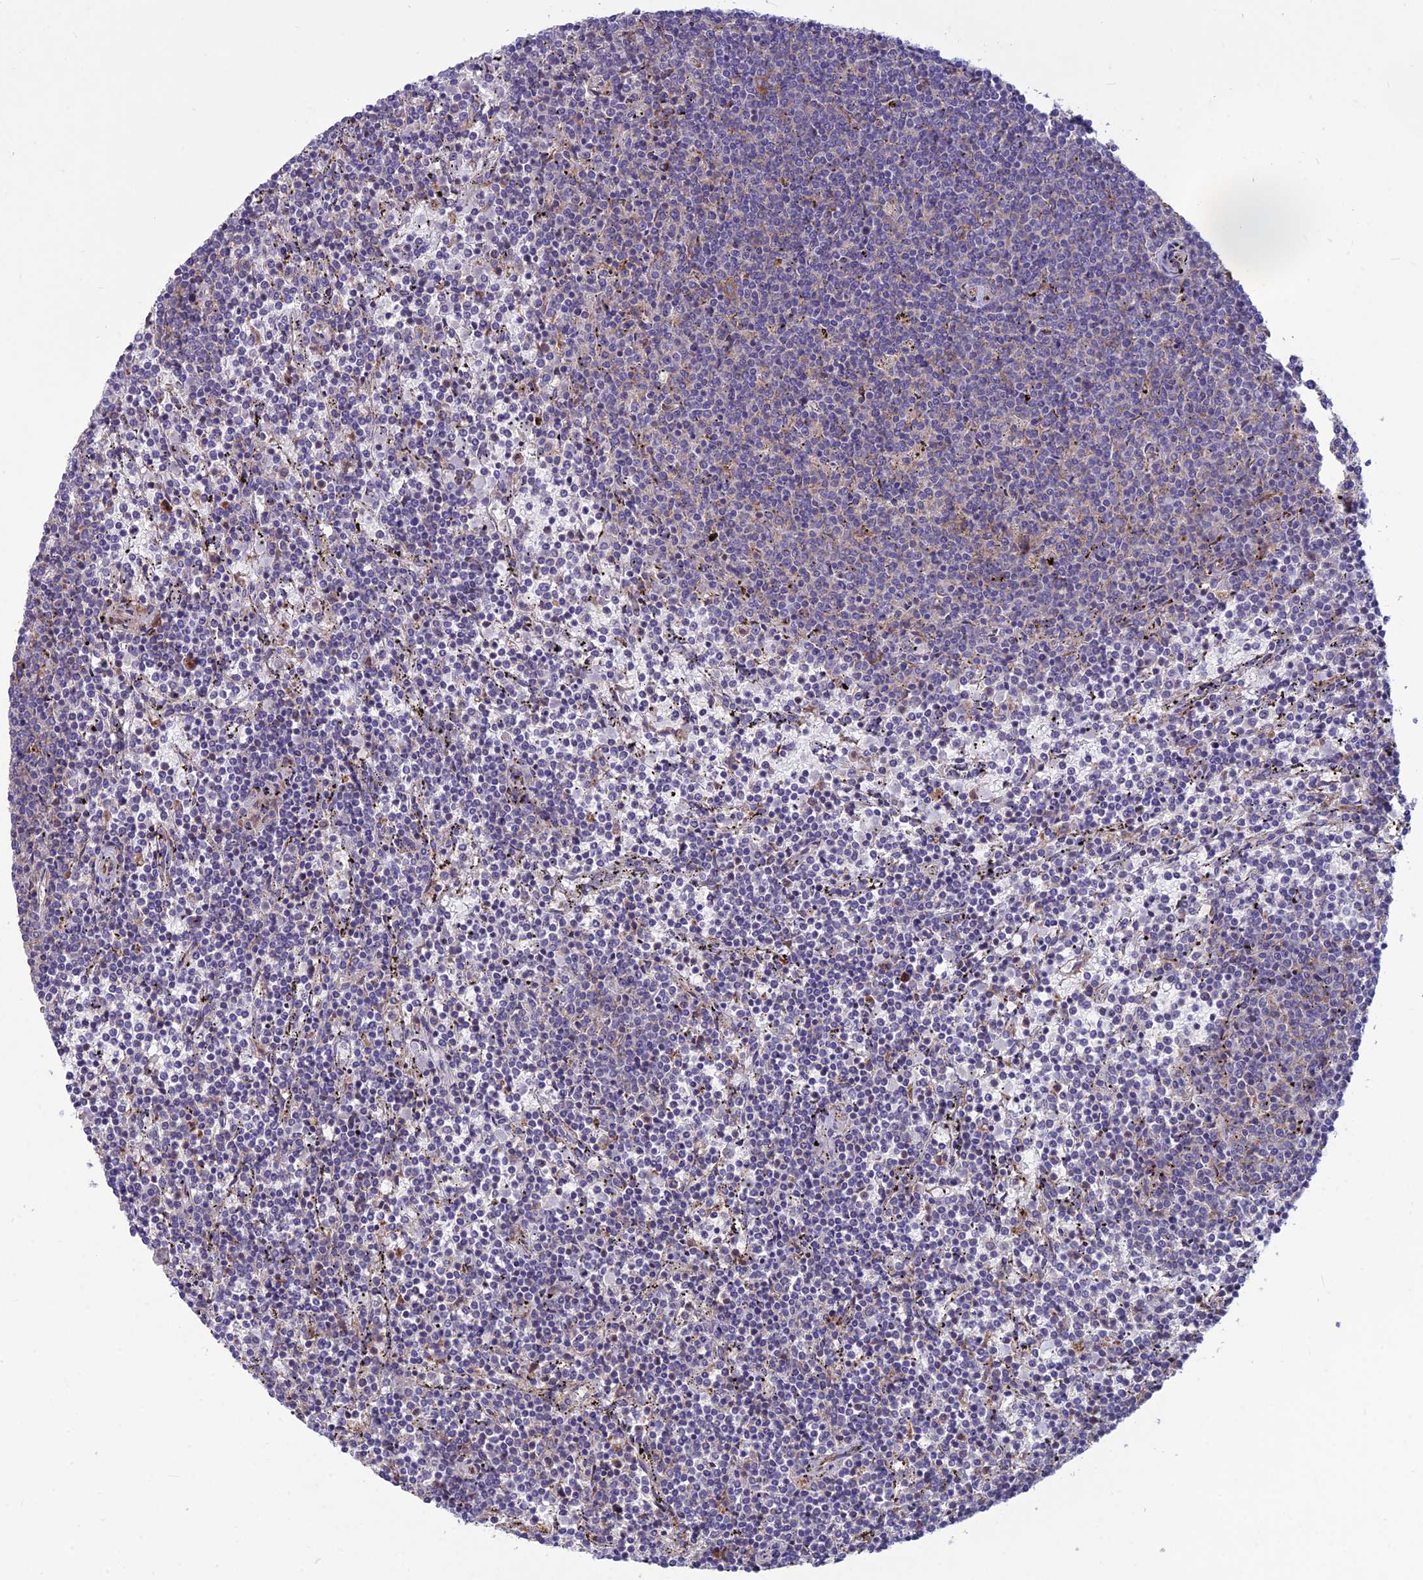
{"staining": {"intensity": "negative", "quantity": "none", "location": "none"}, "tissue": "lymphoma", "cell_type": "Tumor cells", "image_type": "cancer", "snomed": [{"axis": "morphology", "description": "Malignant lymphoma, non-Hodgkin's type, Low grade"}, {"axis": "topography", "description": "Spleen"}], "caption": "IHC image of neoplastic tissue: low-grade malignant lymphoma, non-Hodgkin's type stained with DAB (3,3'-diaminobenzidine) shows no significant protein expression in tumor cells.", "gene": "RPL17-C18orf32", "patient": {"sex": "female", "age": 50}}